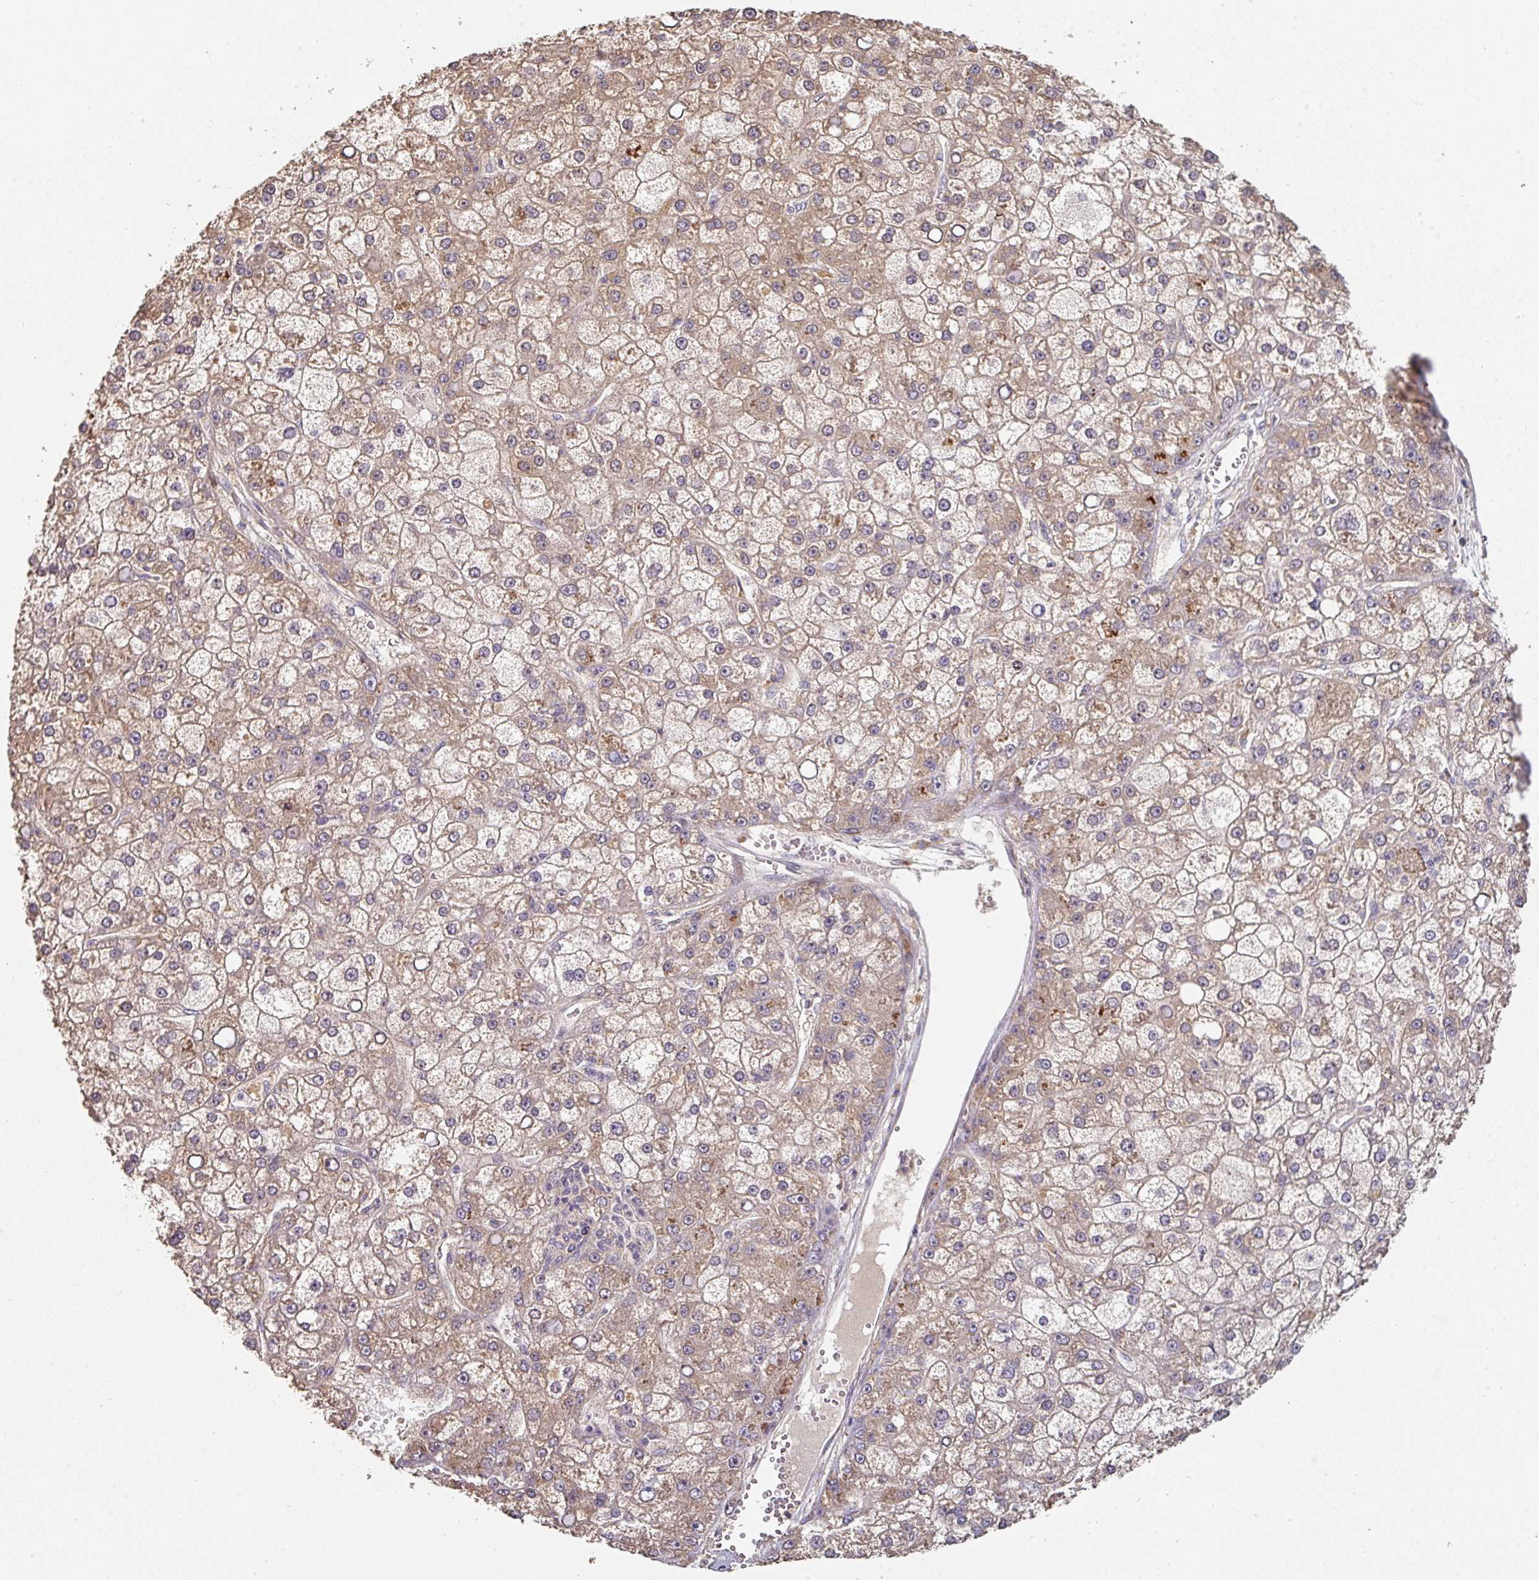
{"staining": {"intensity": "weak", "quantity": "25%-75%", "location": "cytoplasmic/membranous"}, "tissue": "liver cancer", "cell_type": "Tumor cells", "image_type": "cancer", "snomed": [{"axis": "morphology", "description": "Carcinoma, Hepatocellular, NOS"}, {"axis": "topography", "description": "Liver"}], "caption": "This histopathology image reveals immunohistochemistry (IHC) staining of liver cancer, with low weak cytoplasmic/membranous expression in approximately 25%-75% of tumor cells.", "gene": "ACVR2B", "patient": {"sex": "male", "age": 67}}